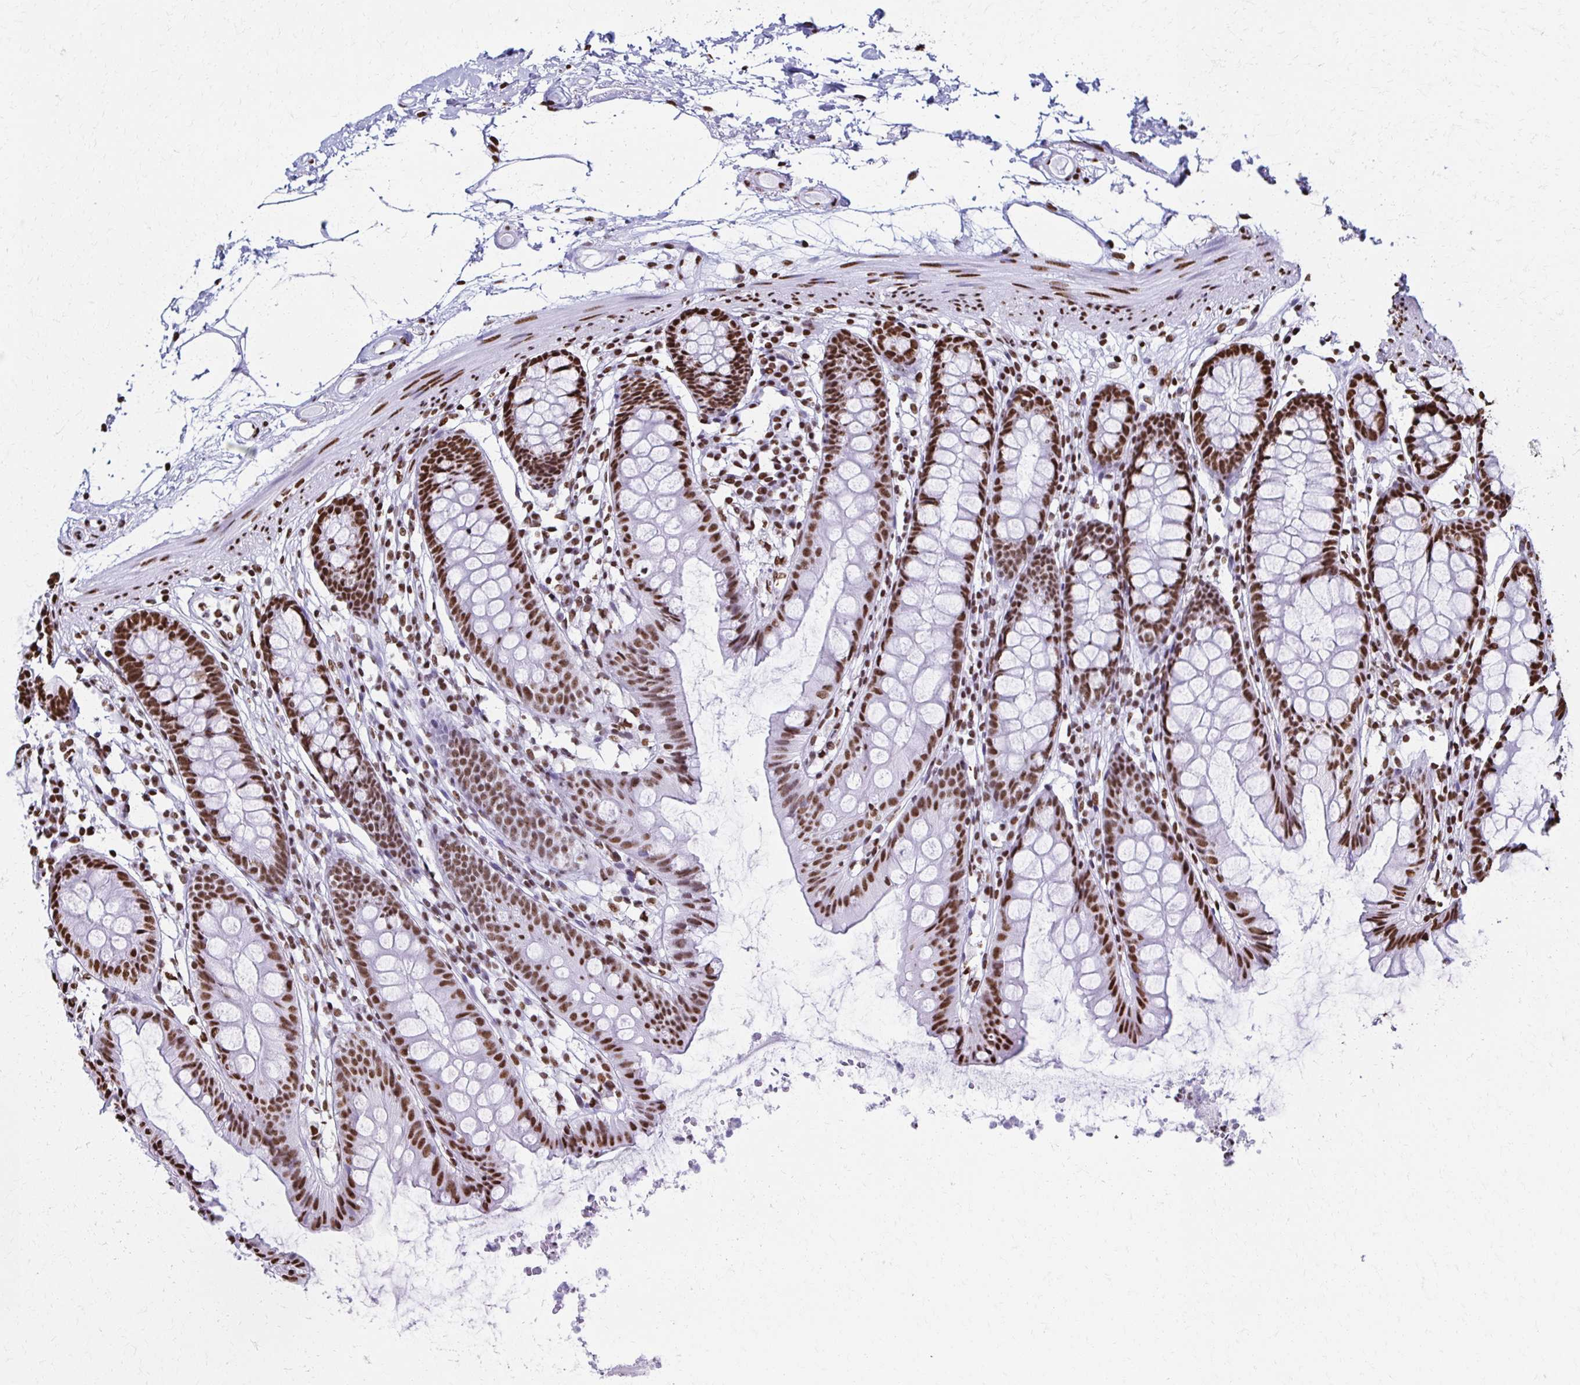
{"staining": {"intensity": "moderate", "quantity": ">75%", "location": "nuclear"}, "tissue": "colon", "cell_type": "Endothelial cells", "image_type": "normal", "snomed": [{"axis": "morphology", "description": "Normal tissue, NOS"}, {"axis": "topography", "description": "Colon"}], "caption": "Protein staining reveals moderate nuclear positivity in about >75% of endothelial cells in unremarkable colon.", "gene": "NONO", "patient": {"sex": "female", "age": 84}}